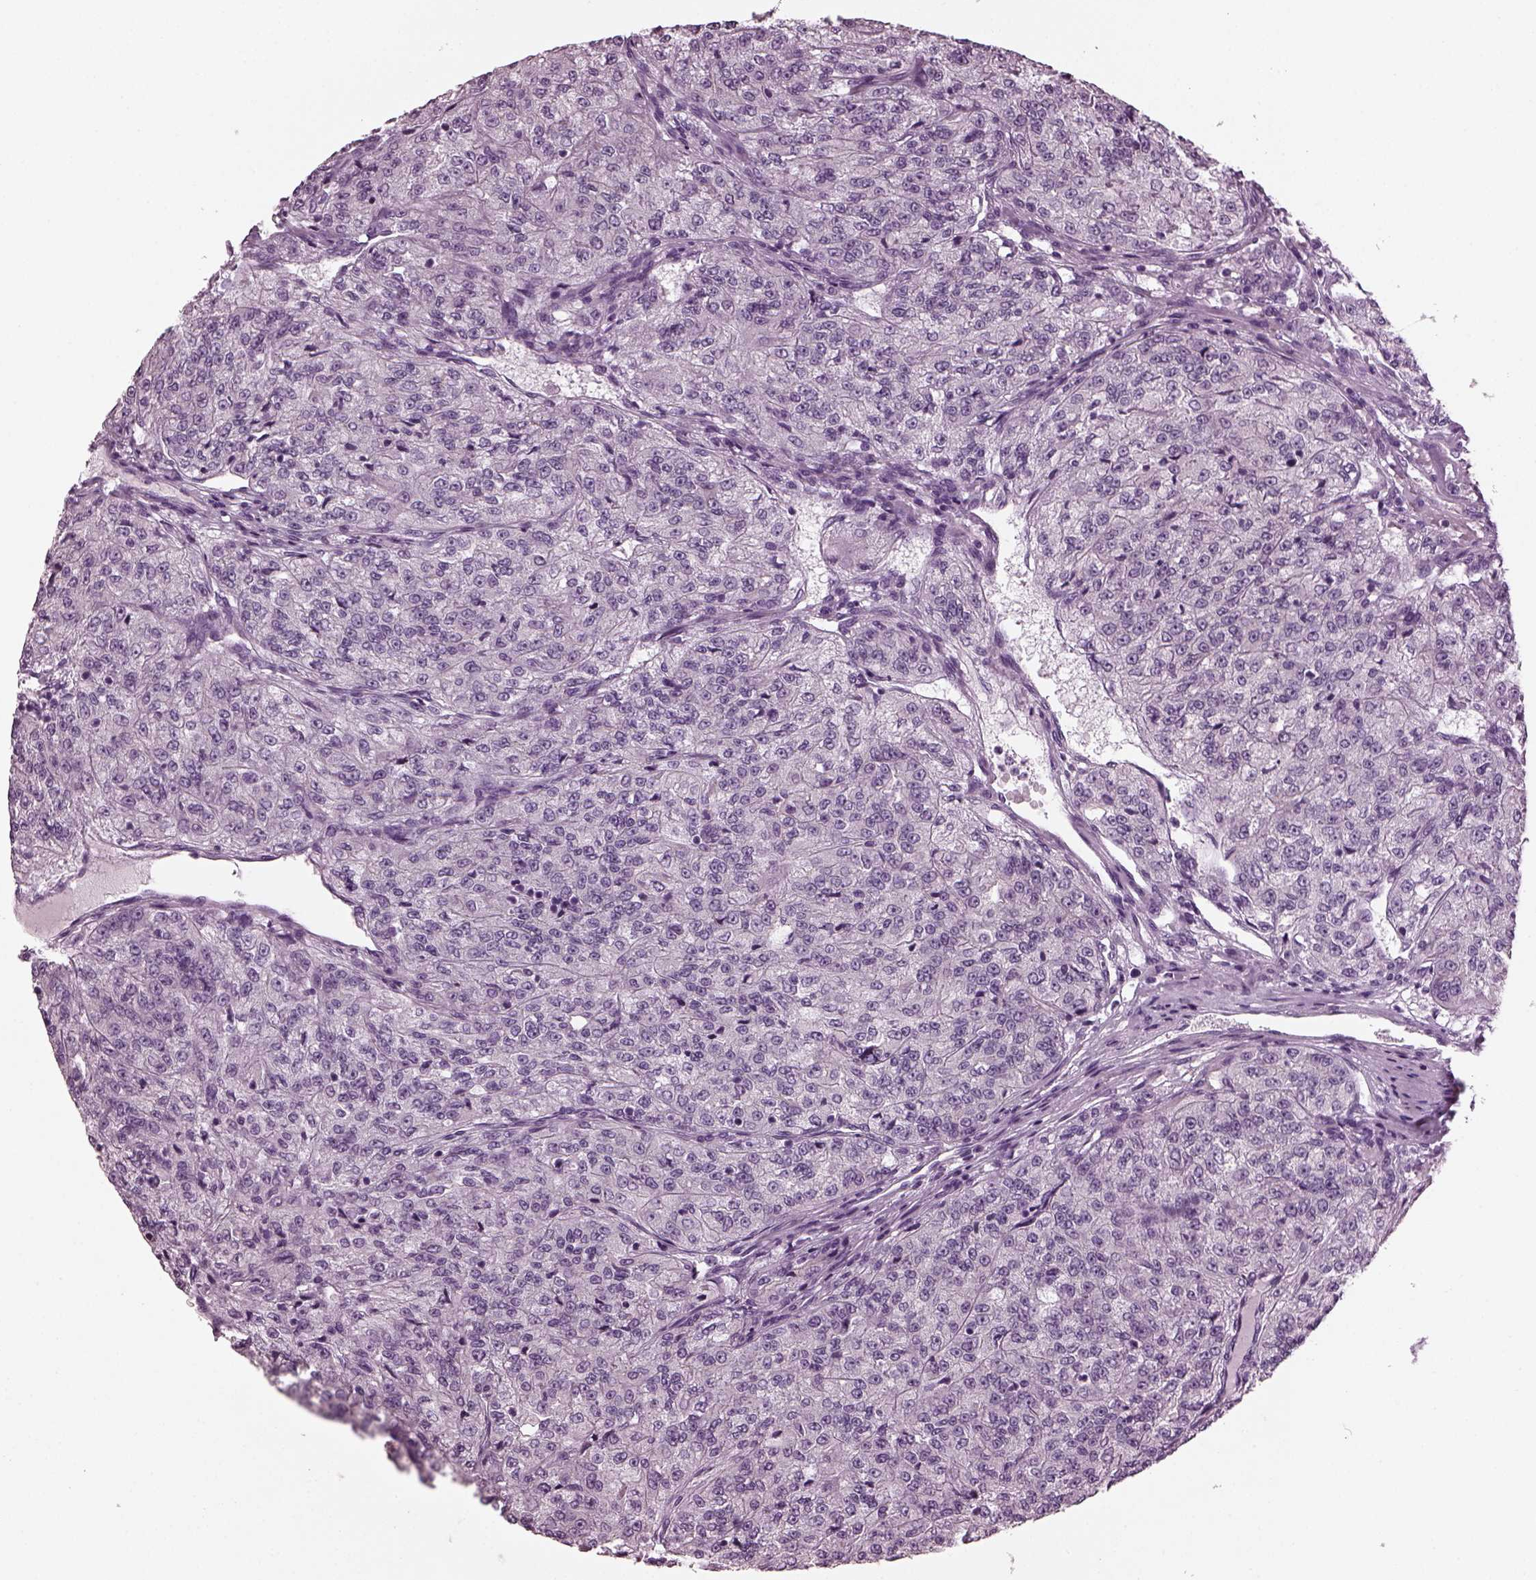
{"staining": {"intensity": "negative", "quantity": "none", "location": "none"}, "tissue": "renal cancer", "cell_type": "Tumor cells", "image_type": "cancer", "snomed": [{"axis": "morphology", "description": "Adenocarcinoma, NOS"}, {"axis": "topography", "description": "Kidney"}], "caption": "IHC photomicrograph of human renal cancer (adenocarcinoma) stained for a protein (brown), which shows no positivity in tumor cells.", "gene": "SLC6A17", "patient": {"sex": "female", "age": 63}}